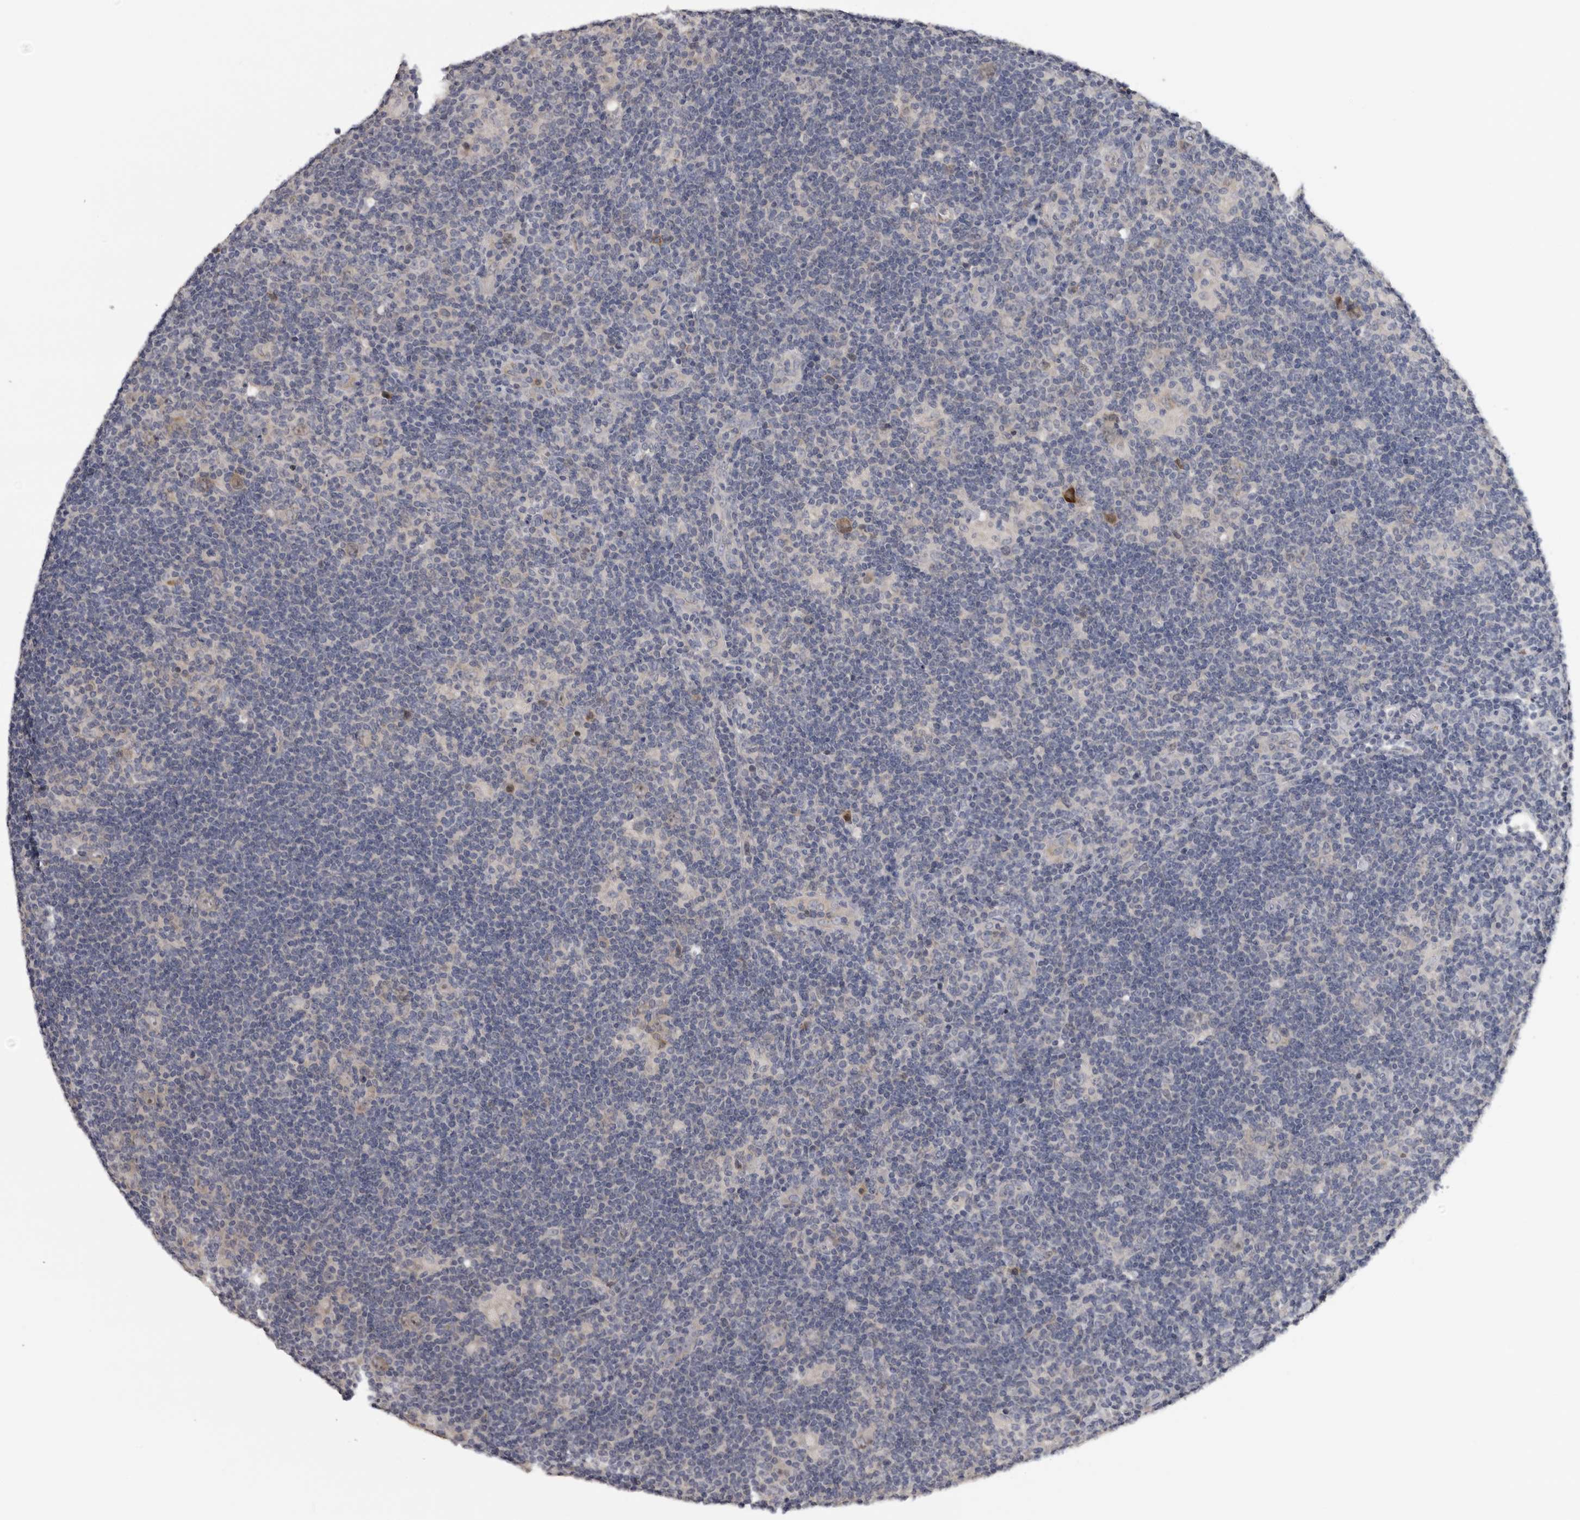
{"staining": {"intensity": "negative", "quantity": "none", "location": "none"}, "tissue": "lymphoma", "cell_type": "Tumor cells", "image_type": "cancer", "snomed": [{"axis": "morphology", "description": "Hodgkin's disease, NOS"}, {"axis": "topography", "description": "Lymph node"}], "caption": "Image shows no significant protein staining in tumor cells of lymphoma. (DAB (3,3'-diaminobenzidine) immunohistochemistry visualized using brightfield microscopy, high magnification).", "gene": "KIF2B", "patient": {"sex": "female", "age": 57}}